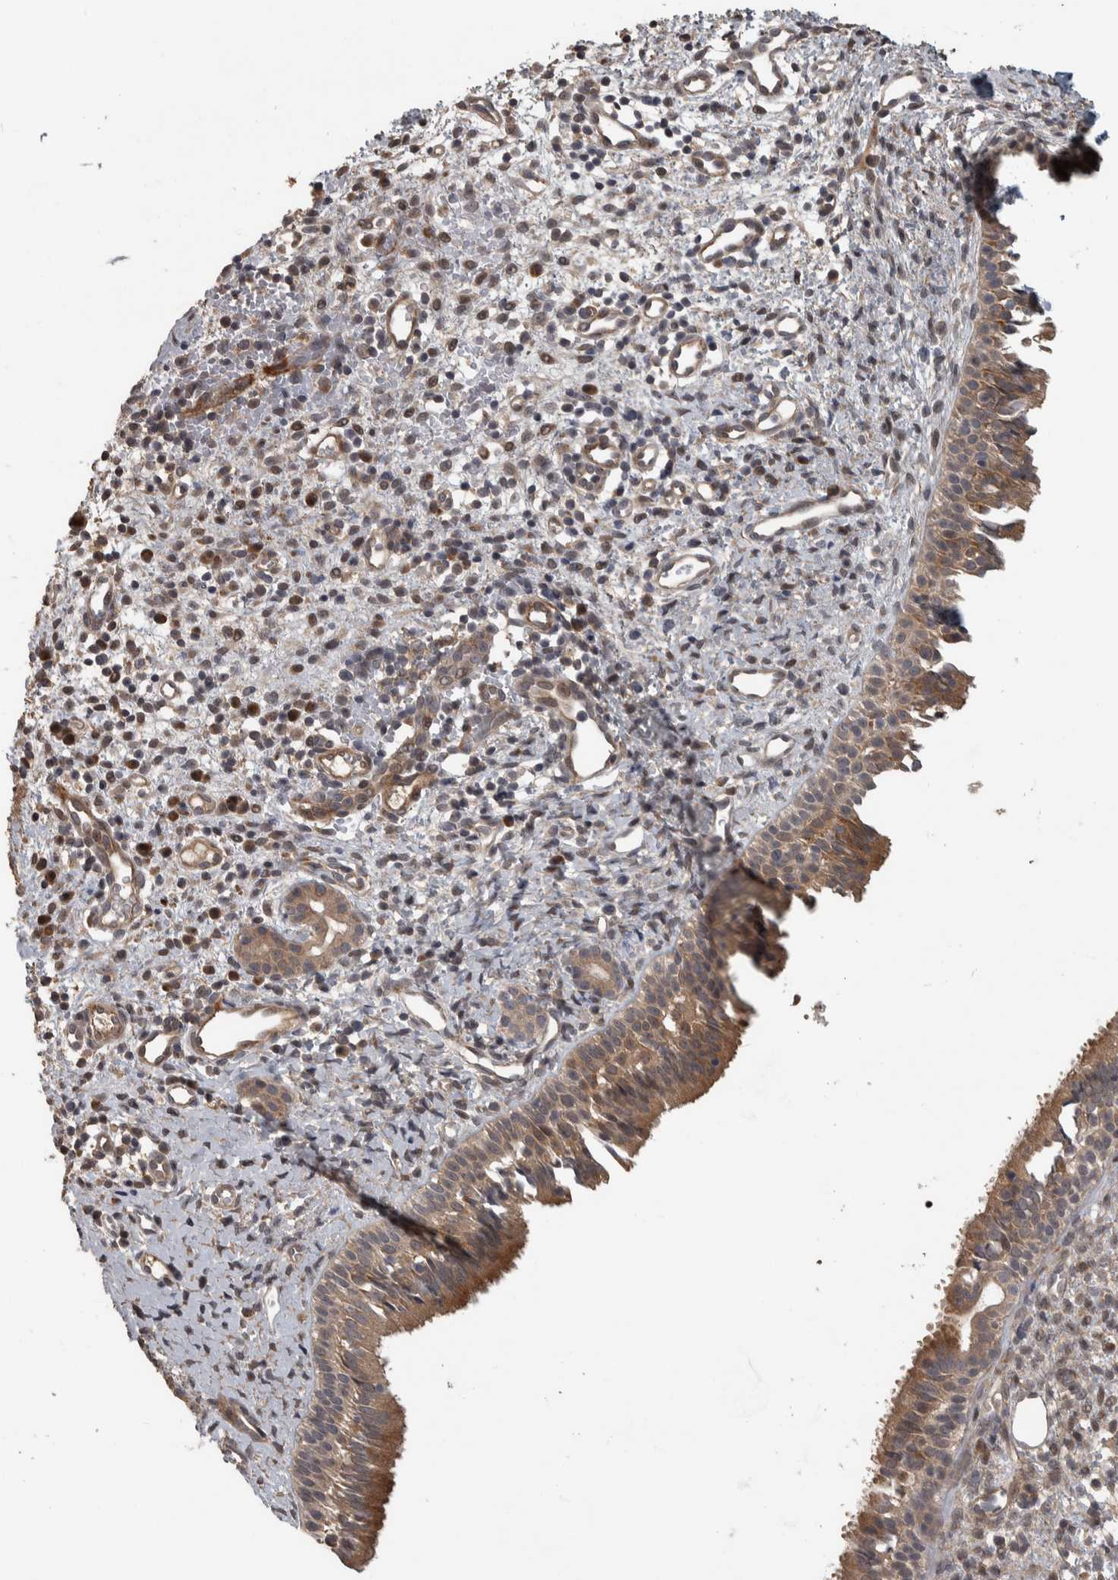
{"staining": {"intensity": "moderate", "quantity": ">75%", "location": "cytoplasmic/membranous"}, "tissue": "nasopharynx", "cell_type": "Respiratory epithelial cells", "image_type": "normal", "snomed": [{"axis": "morphology", "description": "Normal tissue, NOS"}, {"axis": "topography", "description": "Nasopharynx"}], "caption": "This is an image of IHC staining of unremarkable nasopharynx, which shows moderate expression in the cytoplasmic/membranous of respiratory epithelial cells.", "gene": "ERAL1", "patient": {"sex": "male", "age": 22}}